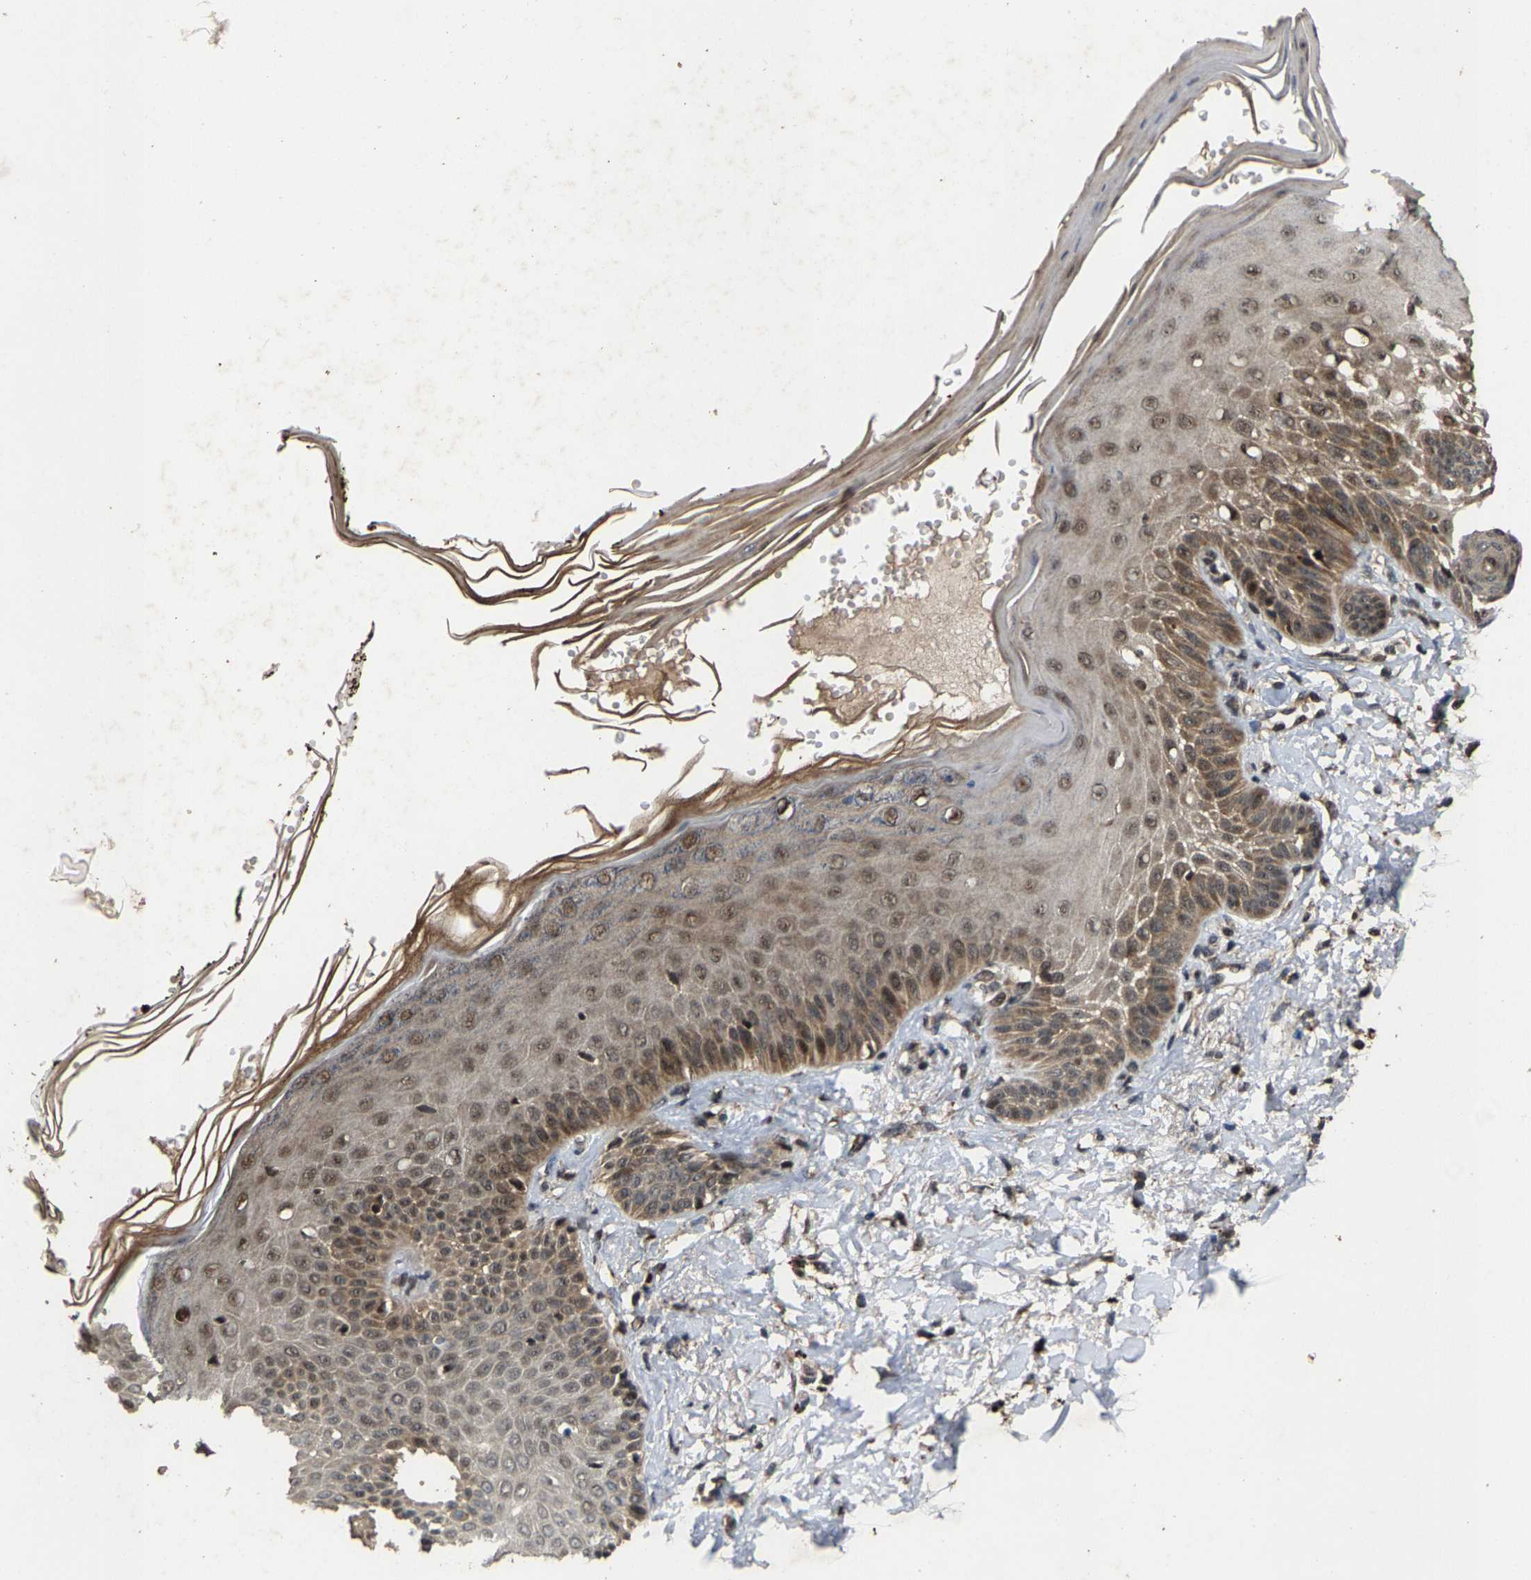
{"staining": {"intensity": "weak", "quantity": ">75%", "location": "cytoplasmic/membranous,nuclear"}, "tissue": "skin", "cell_type": "Fibroblasts", "image_type": "normal", "snomed": [{"axis": "morphology", "description": "Normal tissue, NOS"}, {"axis": "topography", "description": "Skin"}, {"axis": "topography", "description": "Peripheral nerve tissue"}], "caption": "Brown immunohistochemical staining in normal skin displays weak cytoplasmic/membranous,nuclear staining in about >75% of fibroblasts.", "gene": "HAUS6", "patient": {"sex": "male", "age": 24}}